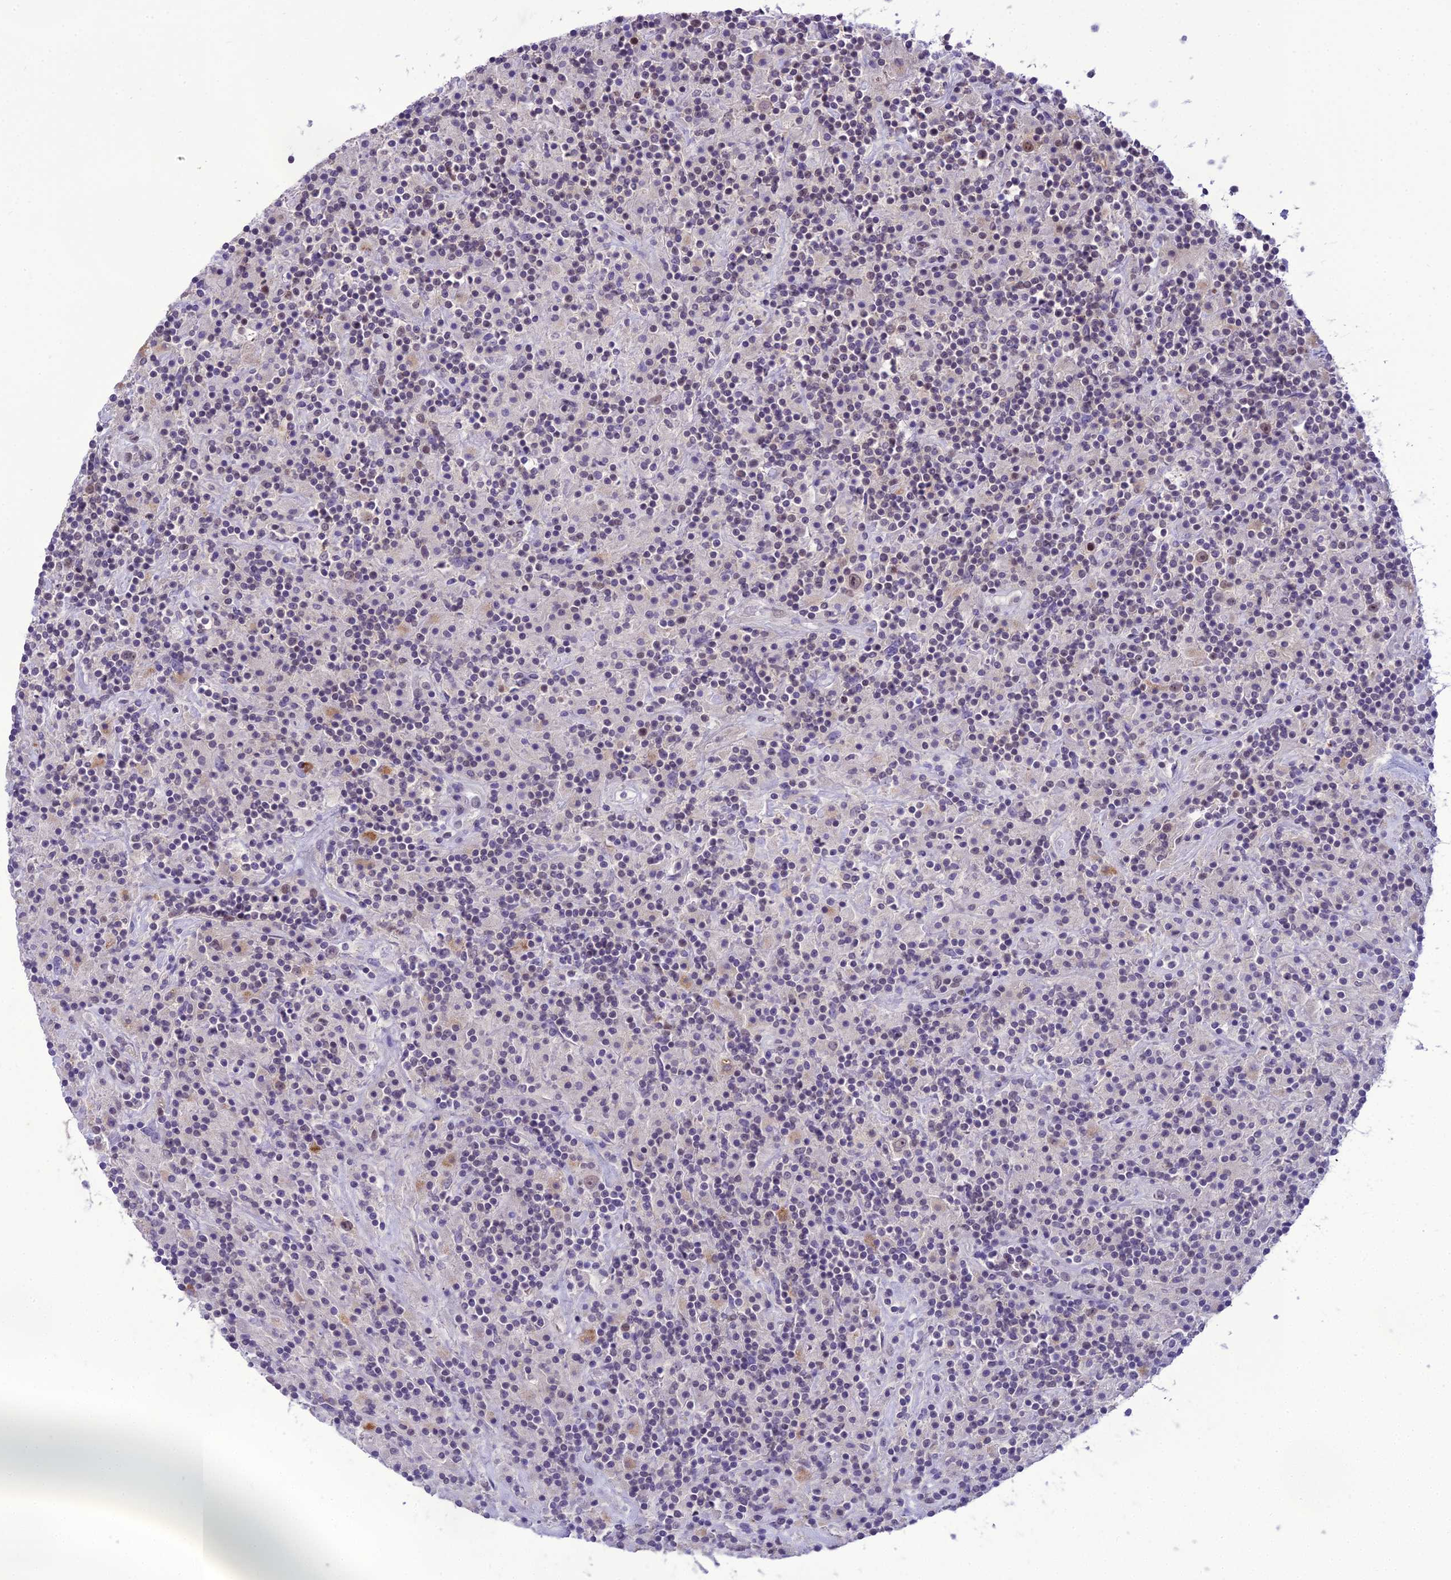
{"staining": {"intensity": "weak", "quantity": ">75%", "location": "nuclear"}, "tissue": "lymphoma", "cell_type": "Tumor cells", "image_type": "cancer", "snomed": [{"axis": "morphology", "description": "Hodgkin's disease, NOS"}, {"axis": "topography", "description": "Lymph node"}], "caption": "Hodgkin's disease tissue demonstrates weak nuclear positivity in approximately >75% of tumor cells", "gene": "SH3RF3", "patient": {"sex": "male", "age": 70}}